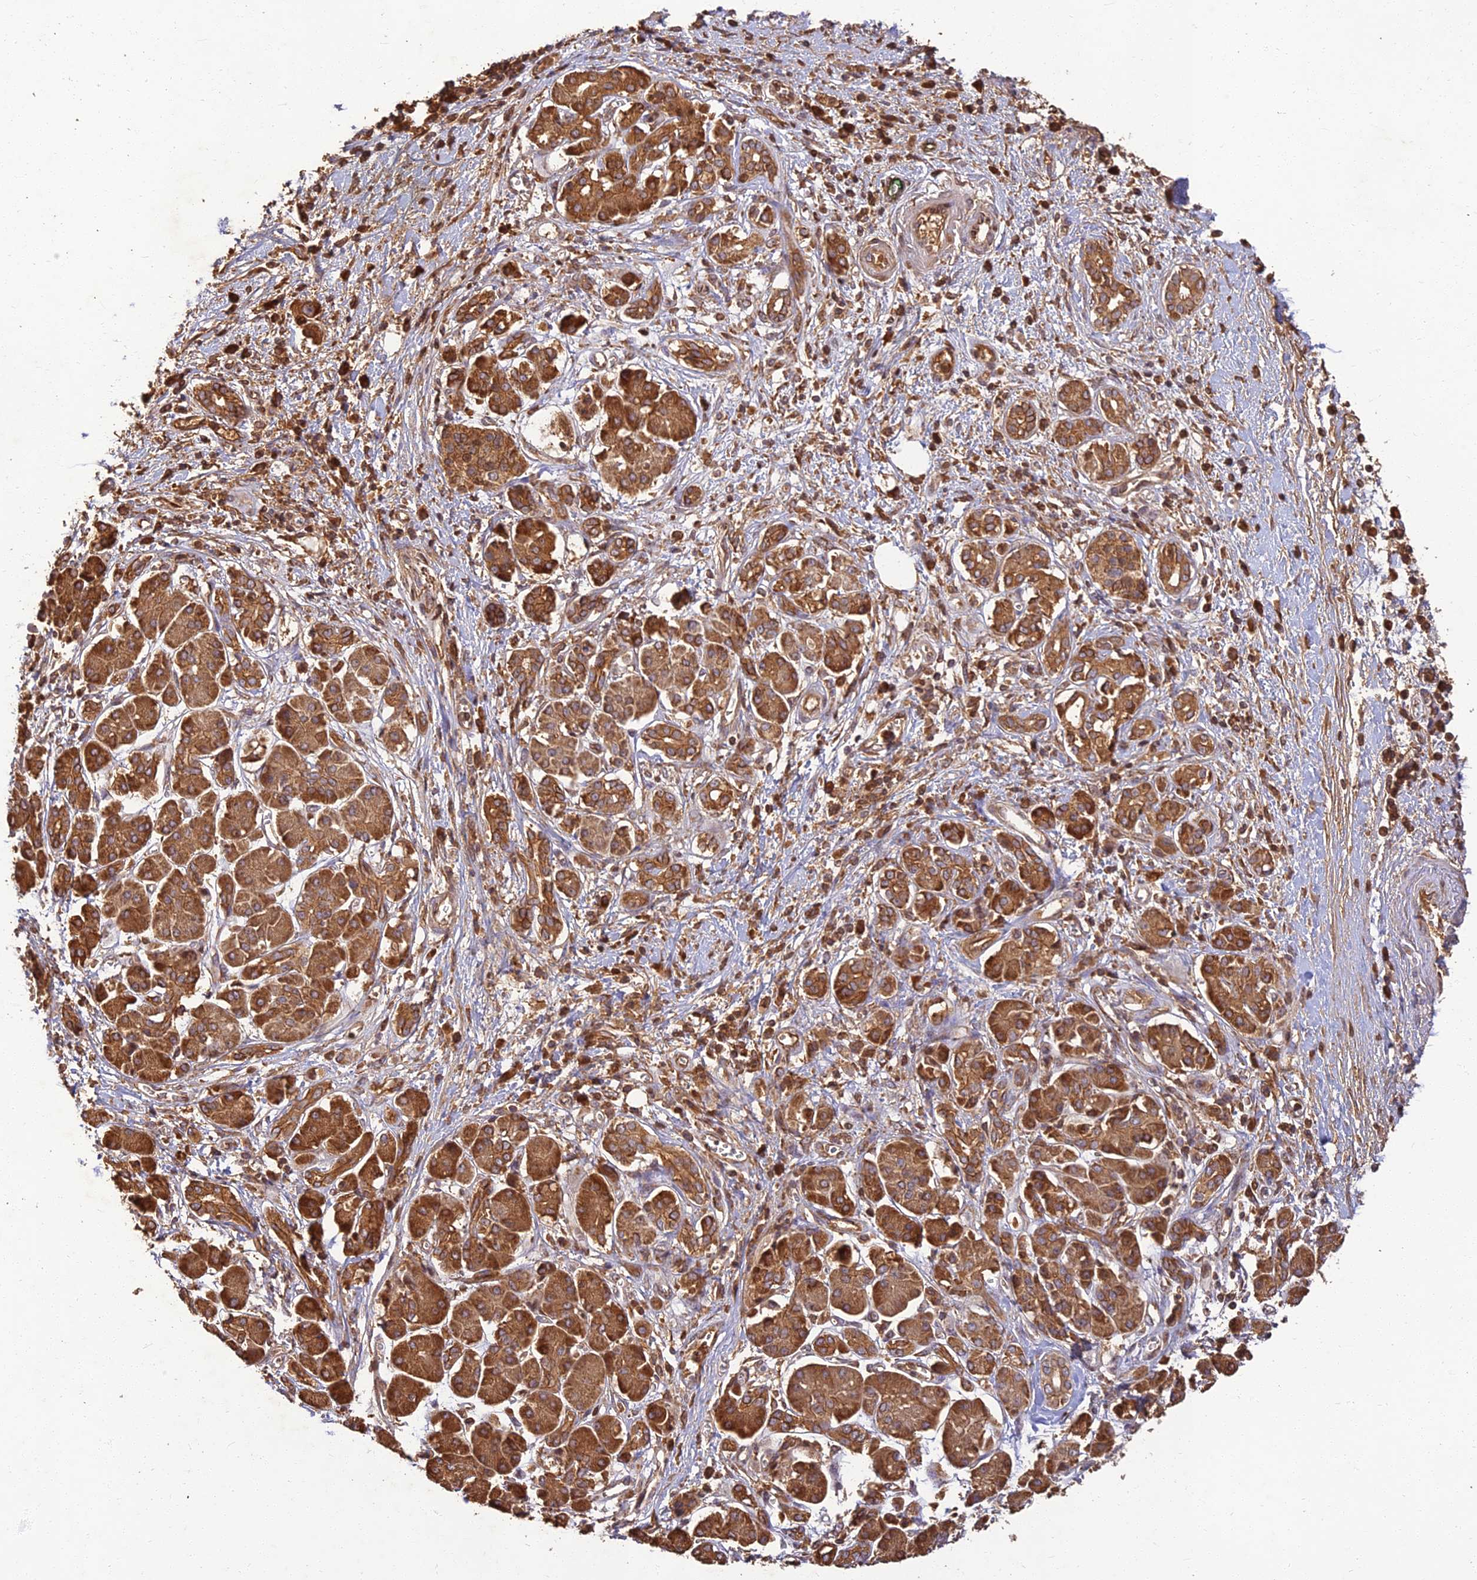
{"staining": {"intensity": "moderate", "quantity": ">75%", "location": "cytoplasmic/membranous"}, "tissue": "pancreatic cancer", "cell_type": "Tumor cells", "image_type": "cancer", "snomed": [{"axis": "morphology", "description": "Adenocarcinoma, NOS"}, {"axis": "topography", "description": "Pancreas"}], "caption": "Pancreatic cancer tissue demonstrates moderate cytoplasmic/membranous expression in approximately >75% of tumor cells, visualized by immunohistochemistry.", "gene": "CORO1C", "patient": {"sex": "male", "age": 78}}